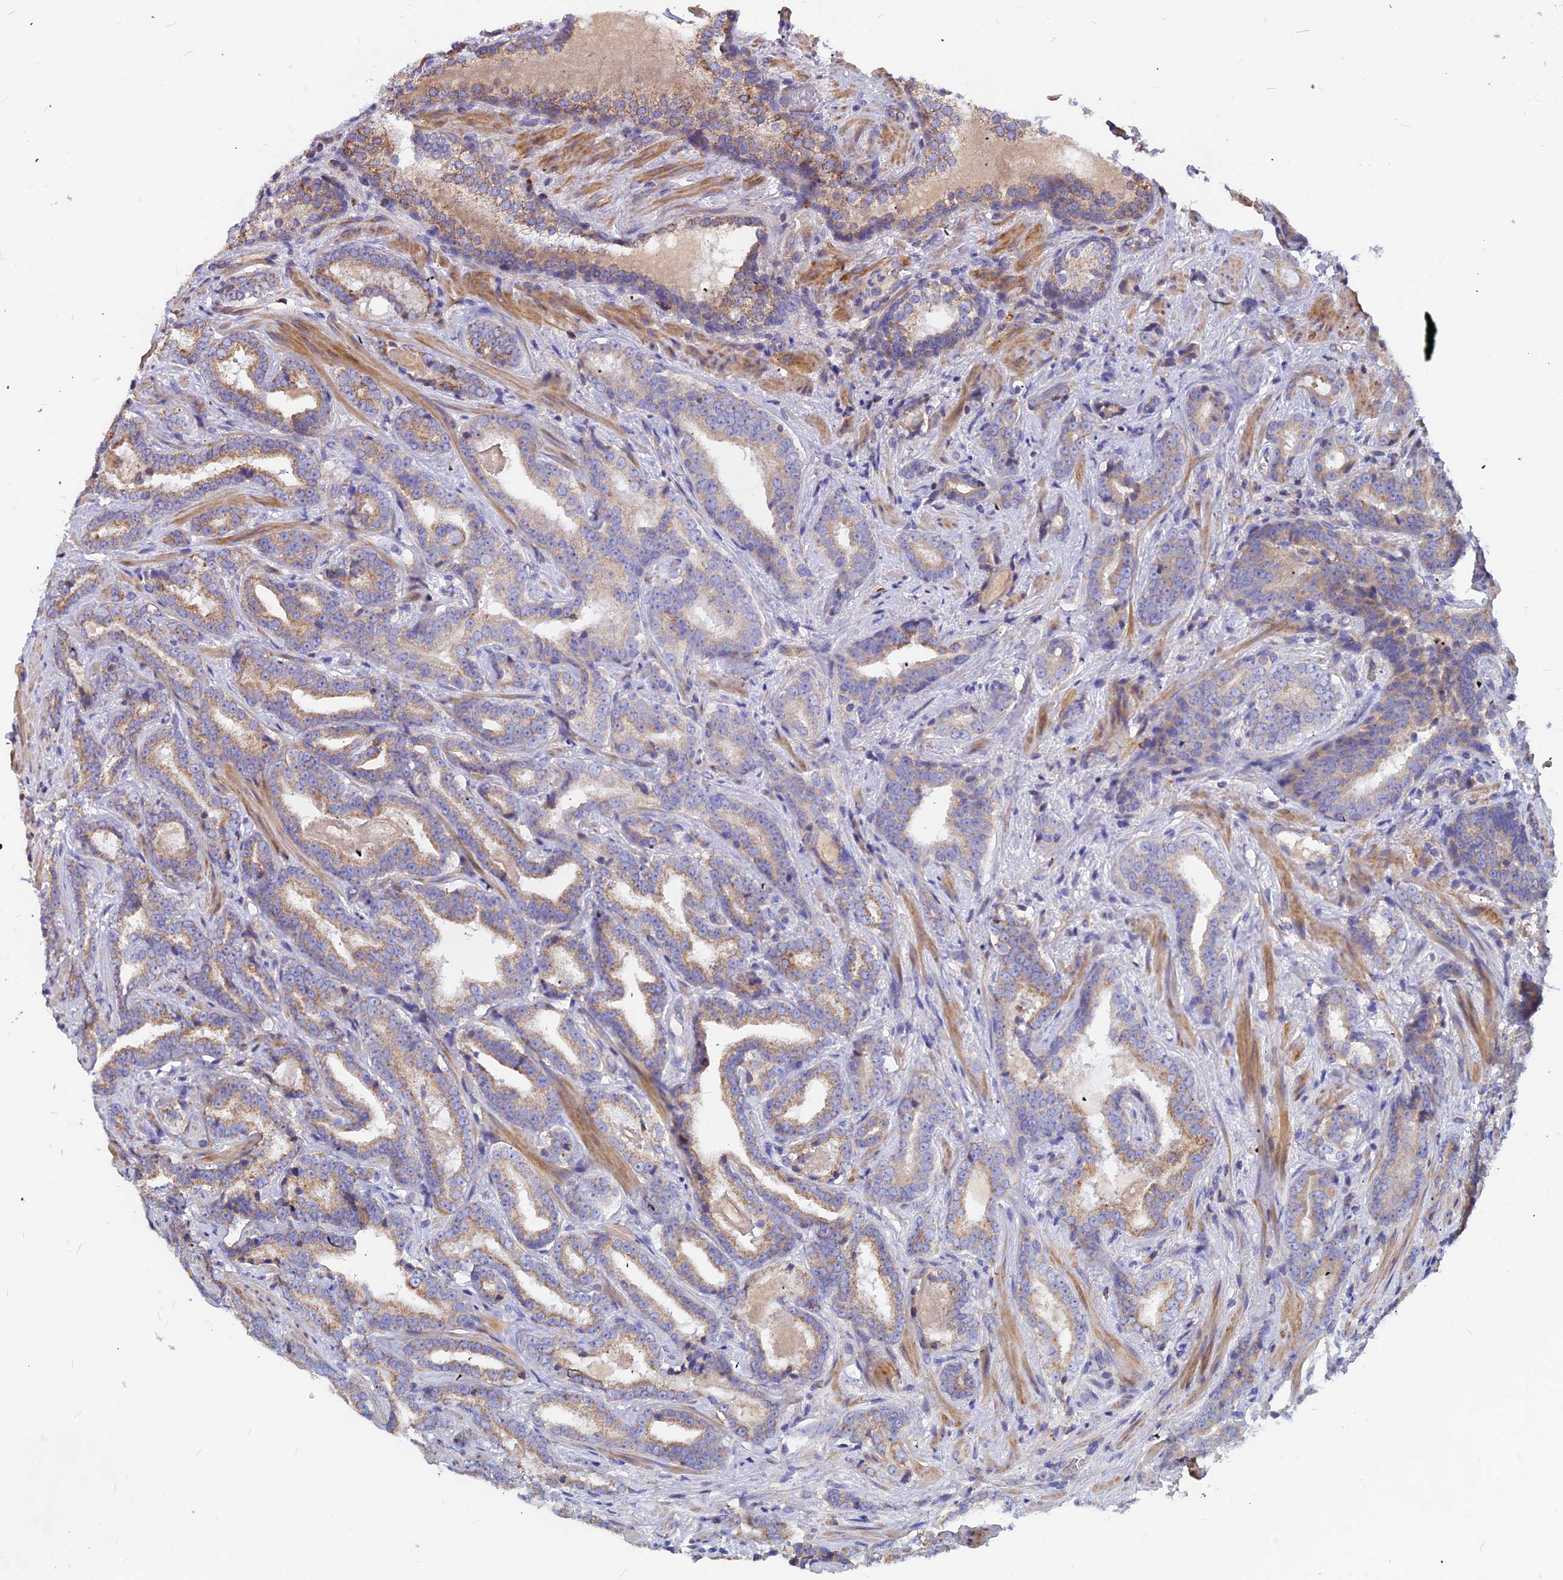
{"staining": {"intensity": "moderate", "quantity": "25%-75%", "location": "cytoplasmic/membranous"}, "tissue": "prostate cancer", "cell_type": "Tumor cells", "image_type": "cancer", "snomed": [{"axis": "morphology", "description": "Adenocarcinoma, Low grade"}, {"axis": "topography", "description": "Prostate"}], "caption": "Human prostate cancer (adenocarcinoma (low-grade)) stained for a protein (brown) exhibits moderate cytoplasmic/membranous positive staining in about 25%-75% of tumor cells.", "gene": "ASPHD1", "patient": {"sex": "male", "age": 58}}